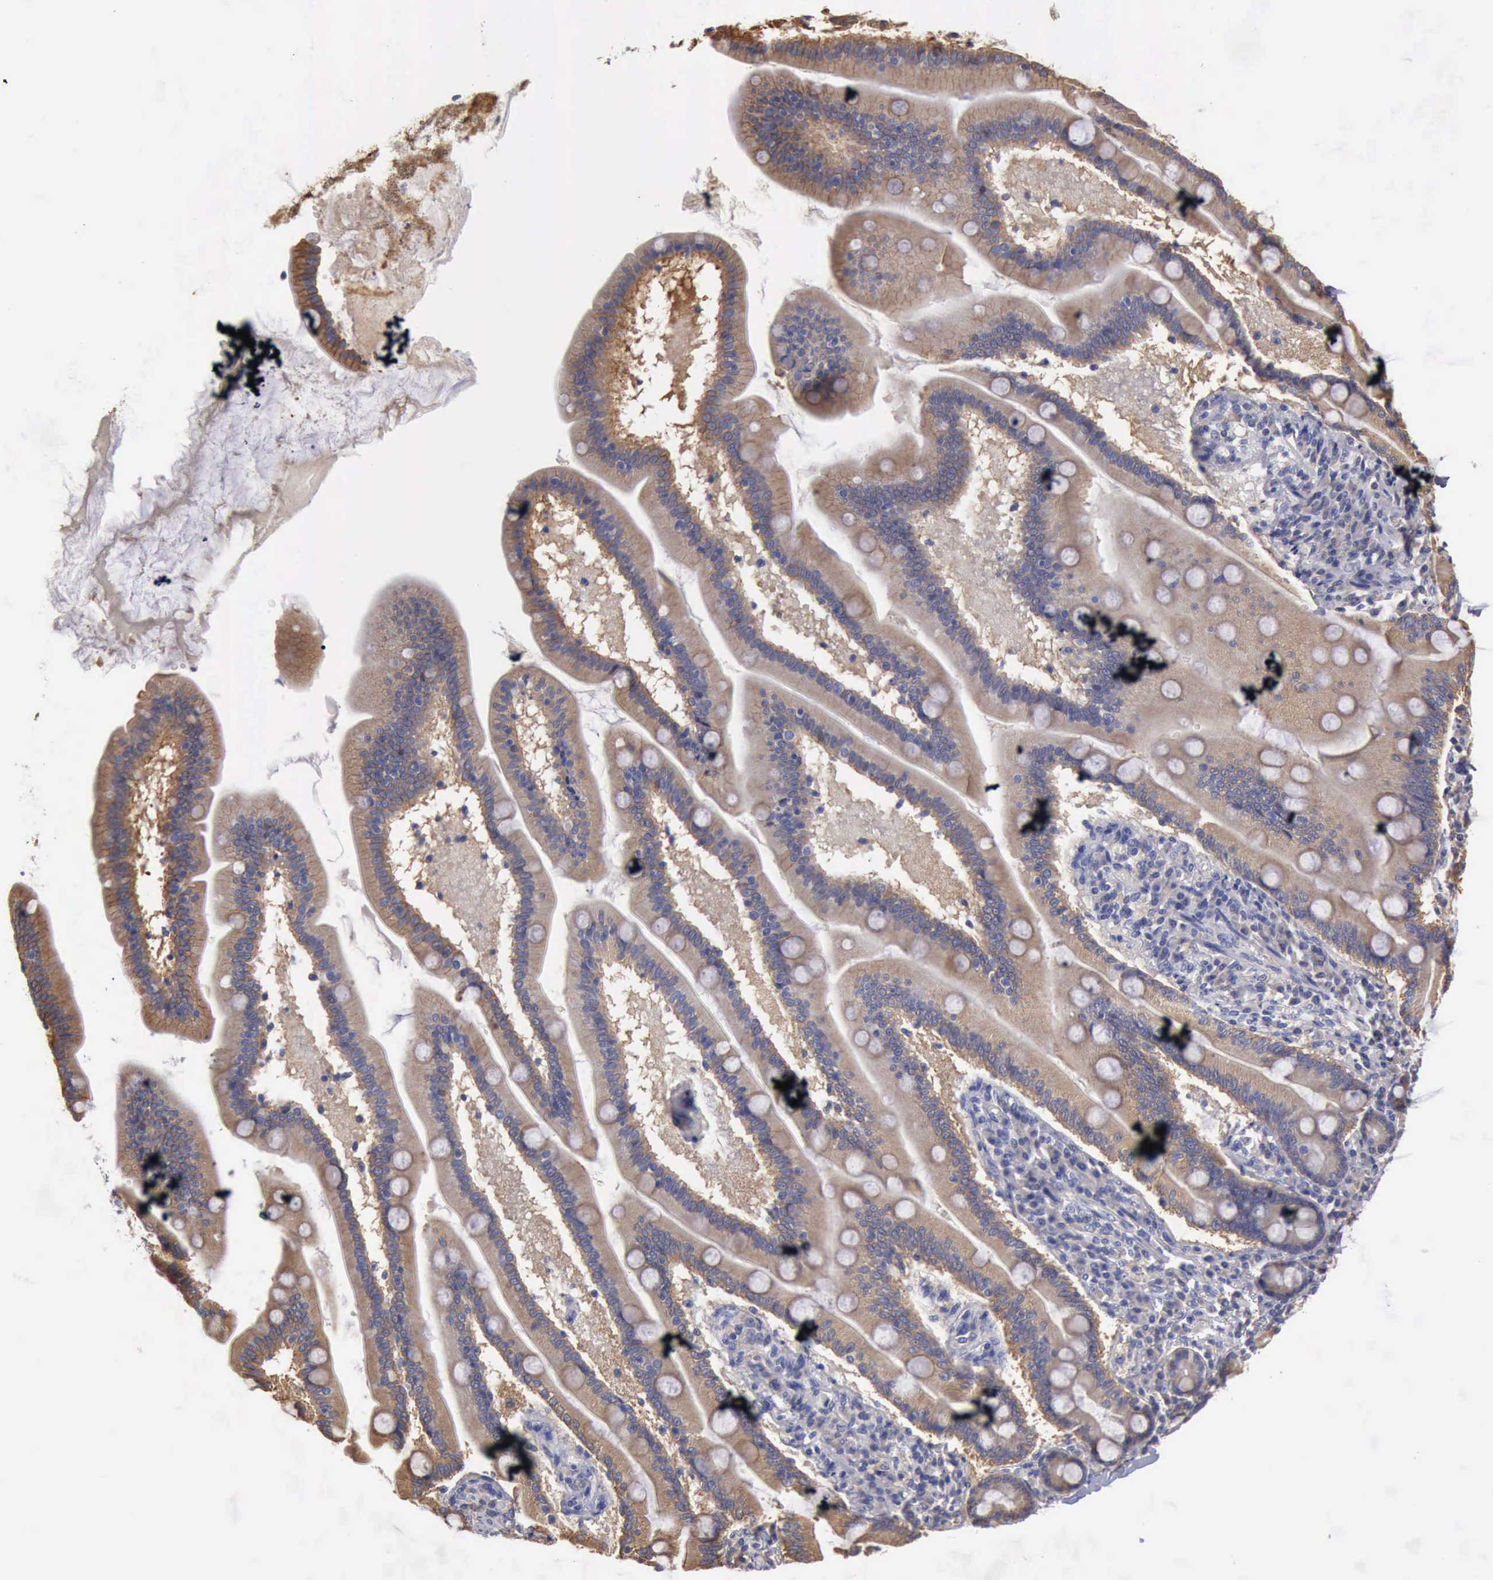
{"staining": {"intensity": "negative", "quantity": "none", "location": "none"}, "tissue": "adipose tissue", "cell_type": "Adipocytes", "image_type": "normal", "snomed": [{"axis": "morphology", "description": "Normal tissue, NOS"}, {"axis": "topography", "description": "Duodenum"}], "caption": "Immunohistochemistry micrograph of unremarkable adipose tissue: human adipose tissue stained with DAB displays no significant protein staining in adipocytes. (DAB (3,3'-diaminobenzidine) IHC with hematoxylin counter stain).", "gene": "PTGS2", "patient": {"sex": "male", "age": 63}}